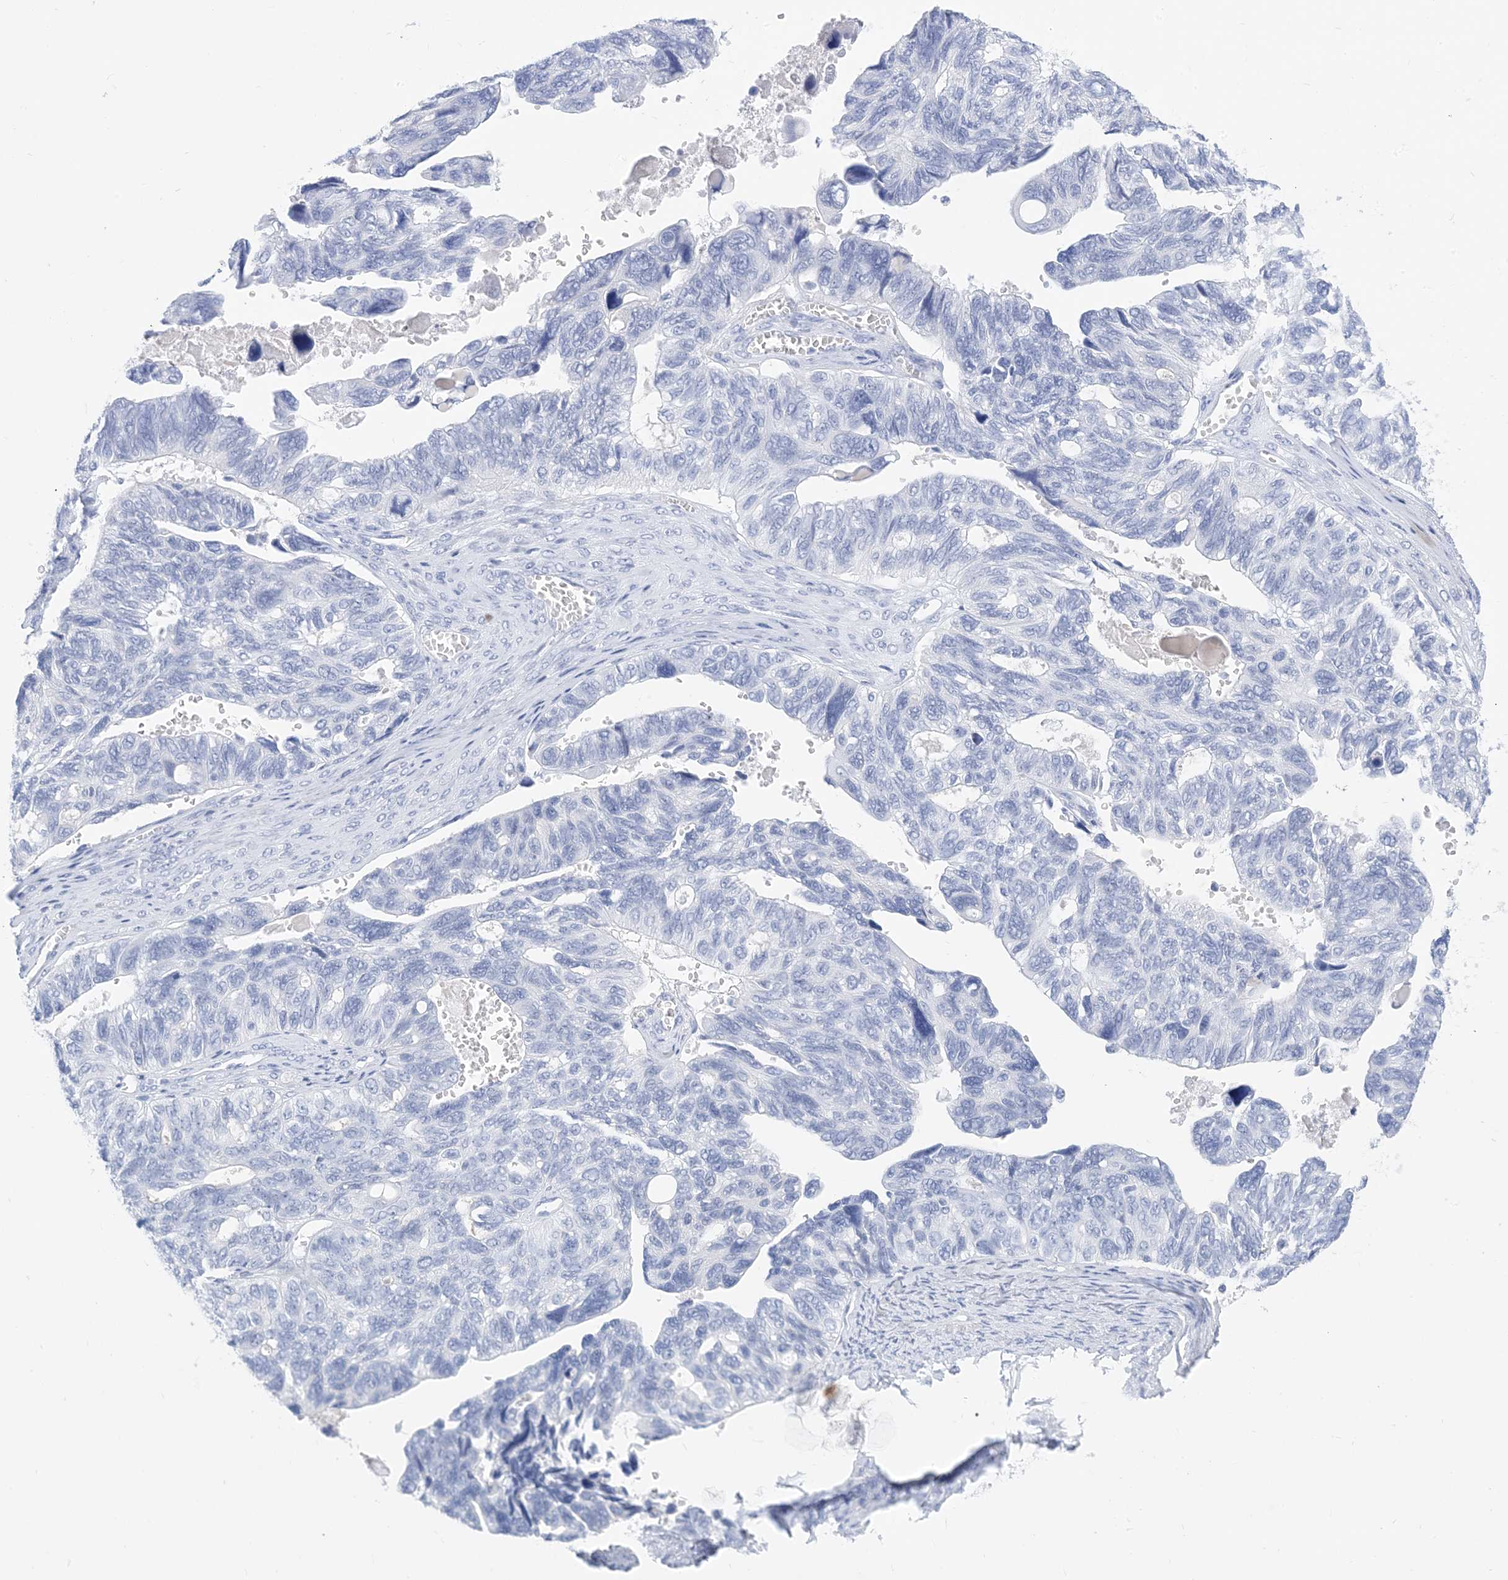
{"staining": {"intensity": "negative", "quantity": "none", "location": "none"}, "tissue": "ovarian cancer", "cell_type": "Tumor cells", "image_type": "cancer", "snomed": [{"axis": "morphology", "description": "Cystadenocarcinoma, serous, NOS"}, {"axis": "topography", "description": "Ovary"}], "caption": "Protein analysis of ovarian cancer displays no significant positivity in tumor cells.", "gene": "SH3YL1", "patient": {"sex": "female", "age": 79}}